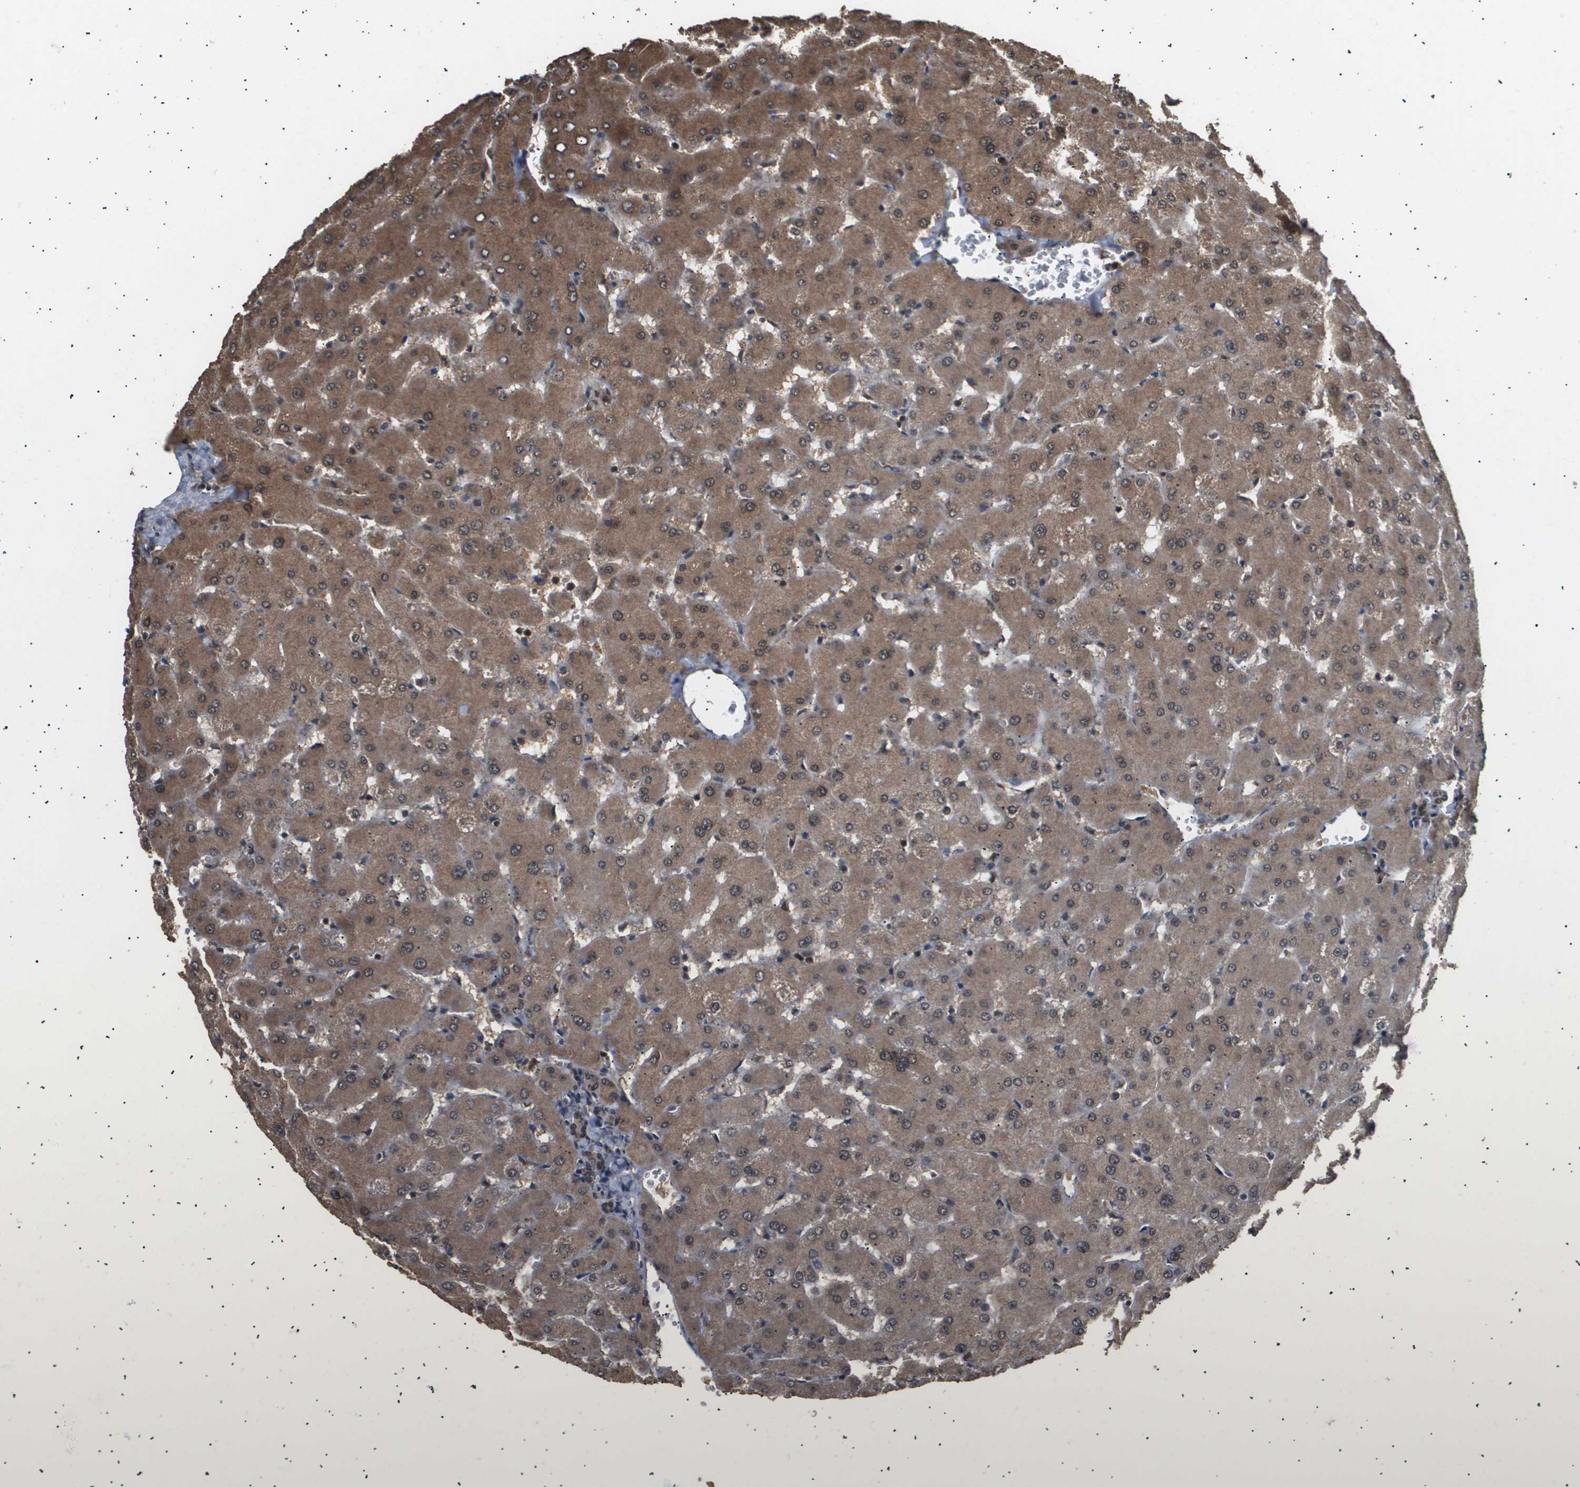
{"staining": {"intensity": "moderate", "quantity": ">75%", "location": "cytoplasmic/membranous"}, "tissue": "liver", "cell_type": "Cholangiocytes", "image_type": "normal", "snomed": [{"axis": "morphology", "description": "Normal tissue, NOS"}, {"axis": "morphology", "description": "Fibrosis, NOS"}, {"axis": "topography", "description": "Liver"}], "caption": "High-power microscopy captured an IHC micrograph of benign liver, revealing moderate cytoplasmic/membranous staining in approximately >75% of cholangiocytes. Immunohistochemistry (ihc) stains the protein in brown and the nuclei are stained blue.", "gene": "ING1", "patient": {"sex": "female", "age": 29}}